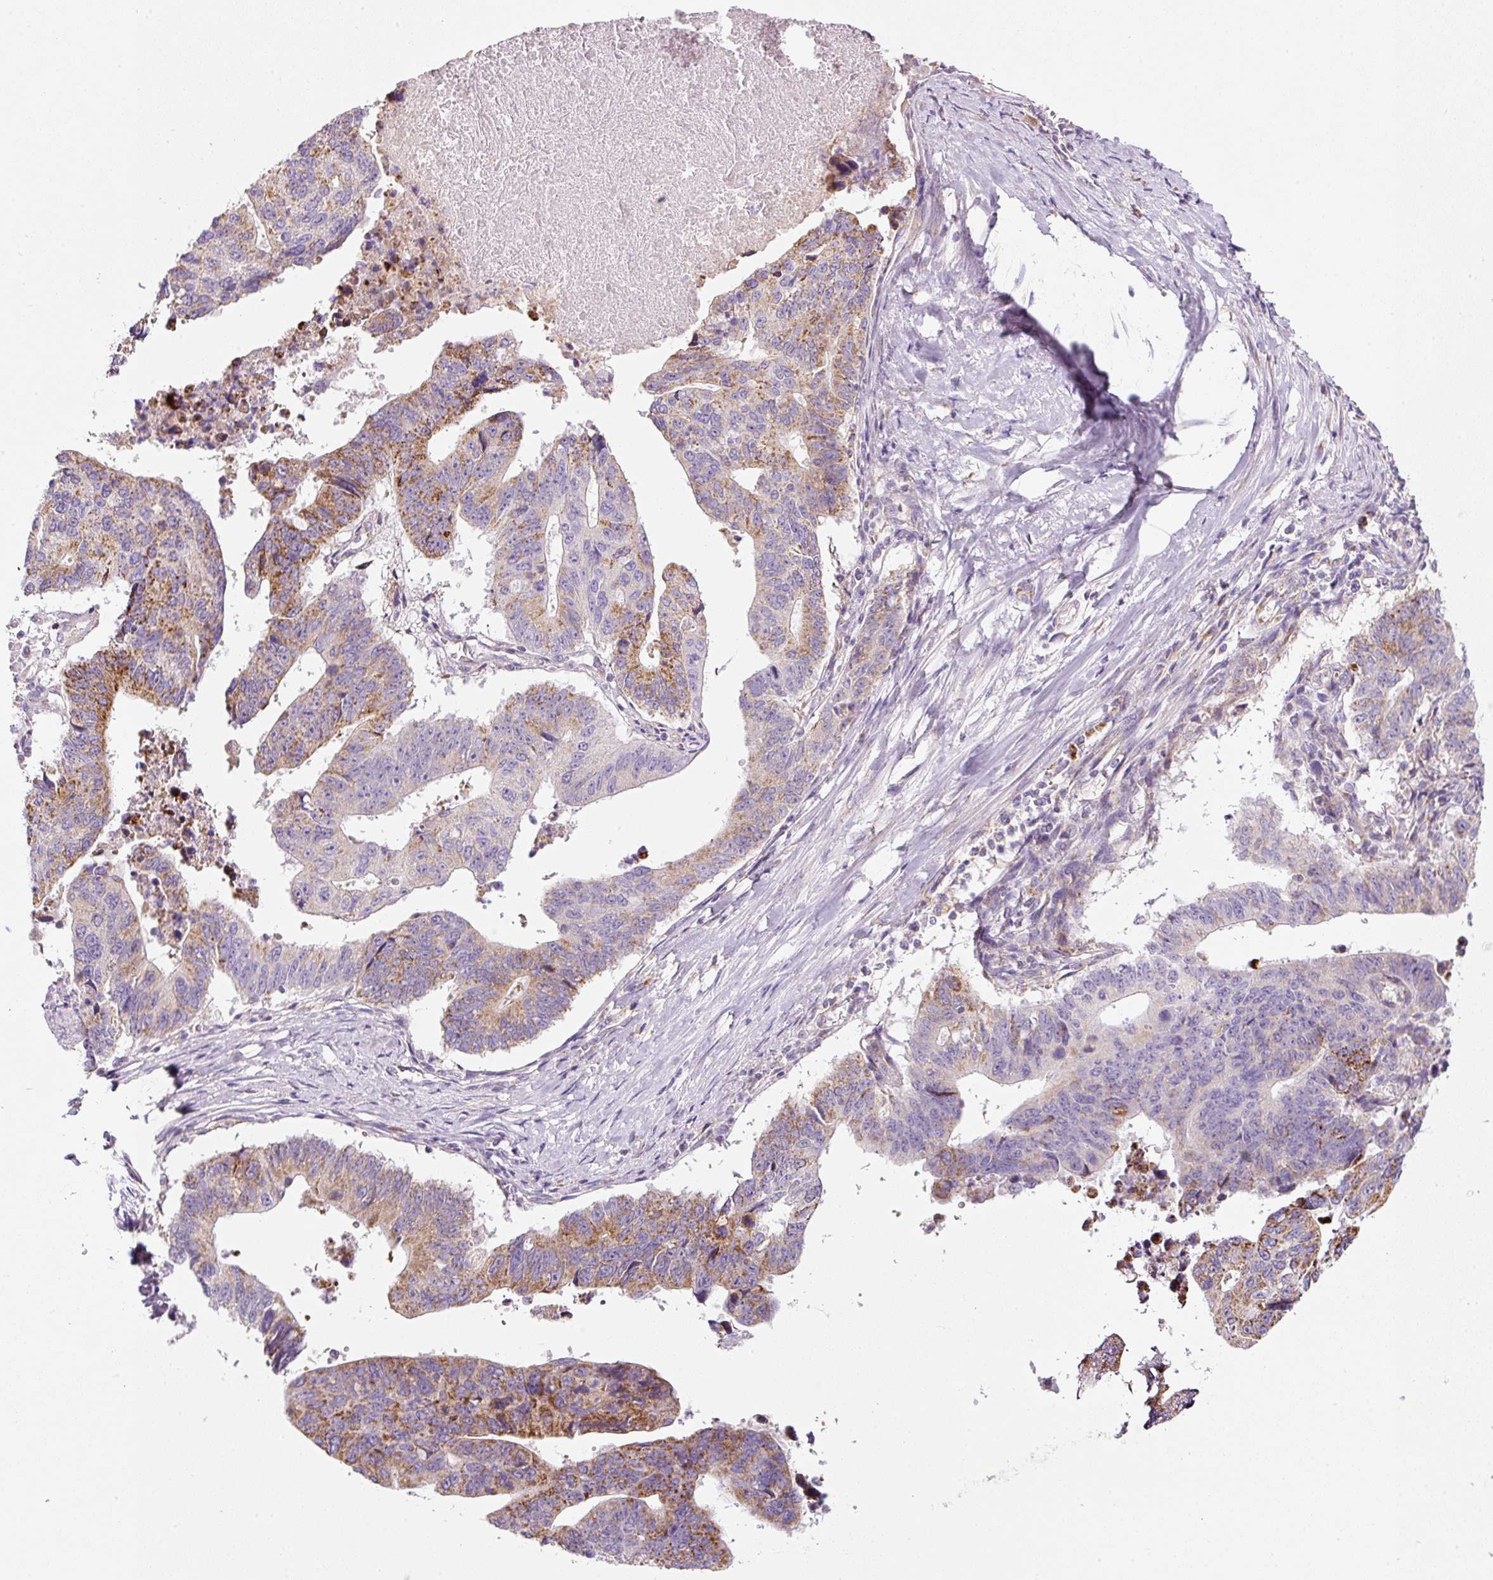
{"staining": {"intensity": "strong", "quantity": "25%-75%", "location": "cytoplasmic/membranous"}, "tissue": "stomach cancer", "cell_type": "Tumor cells", "image_type": "cancer", "snomed": [{"axis": "morphology", "description": "Adenocarcinoma, NOS"}, {"axis": "topography", "description": "Stomach"}], "caption": "Stomach cancer was stained to show a protein in brown. There is high levels of strong cytoplasmic/membranous expression in about 25%-75% of tumor cells. The protein is stained brown, and the nuclei are stained in blue (DAB (3,3'-diaminobenzidine) IHC with brightfield microscopy, high magnification).", "gene": "NDUFA1", "patient": {"sex": "male", "age": 59}}